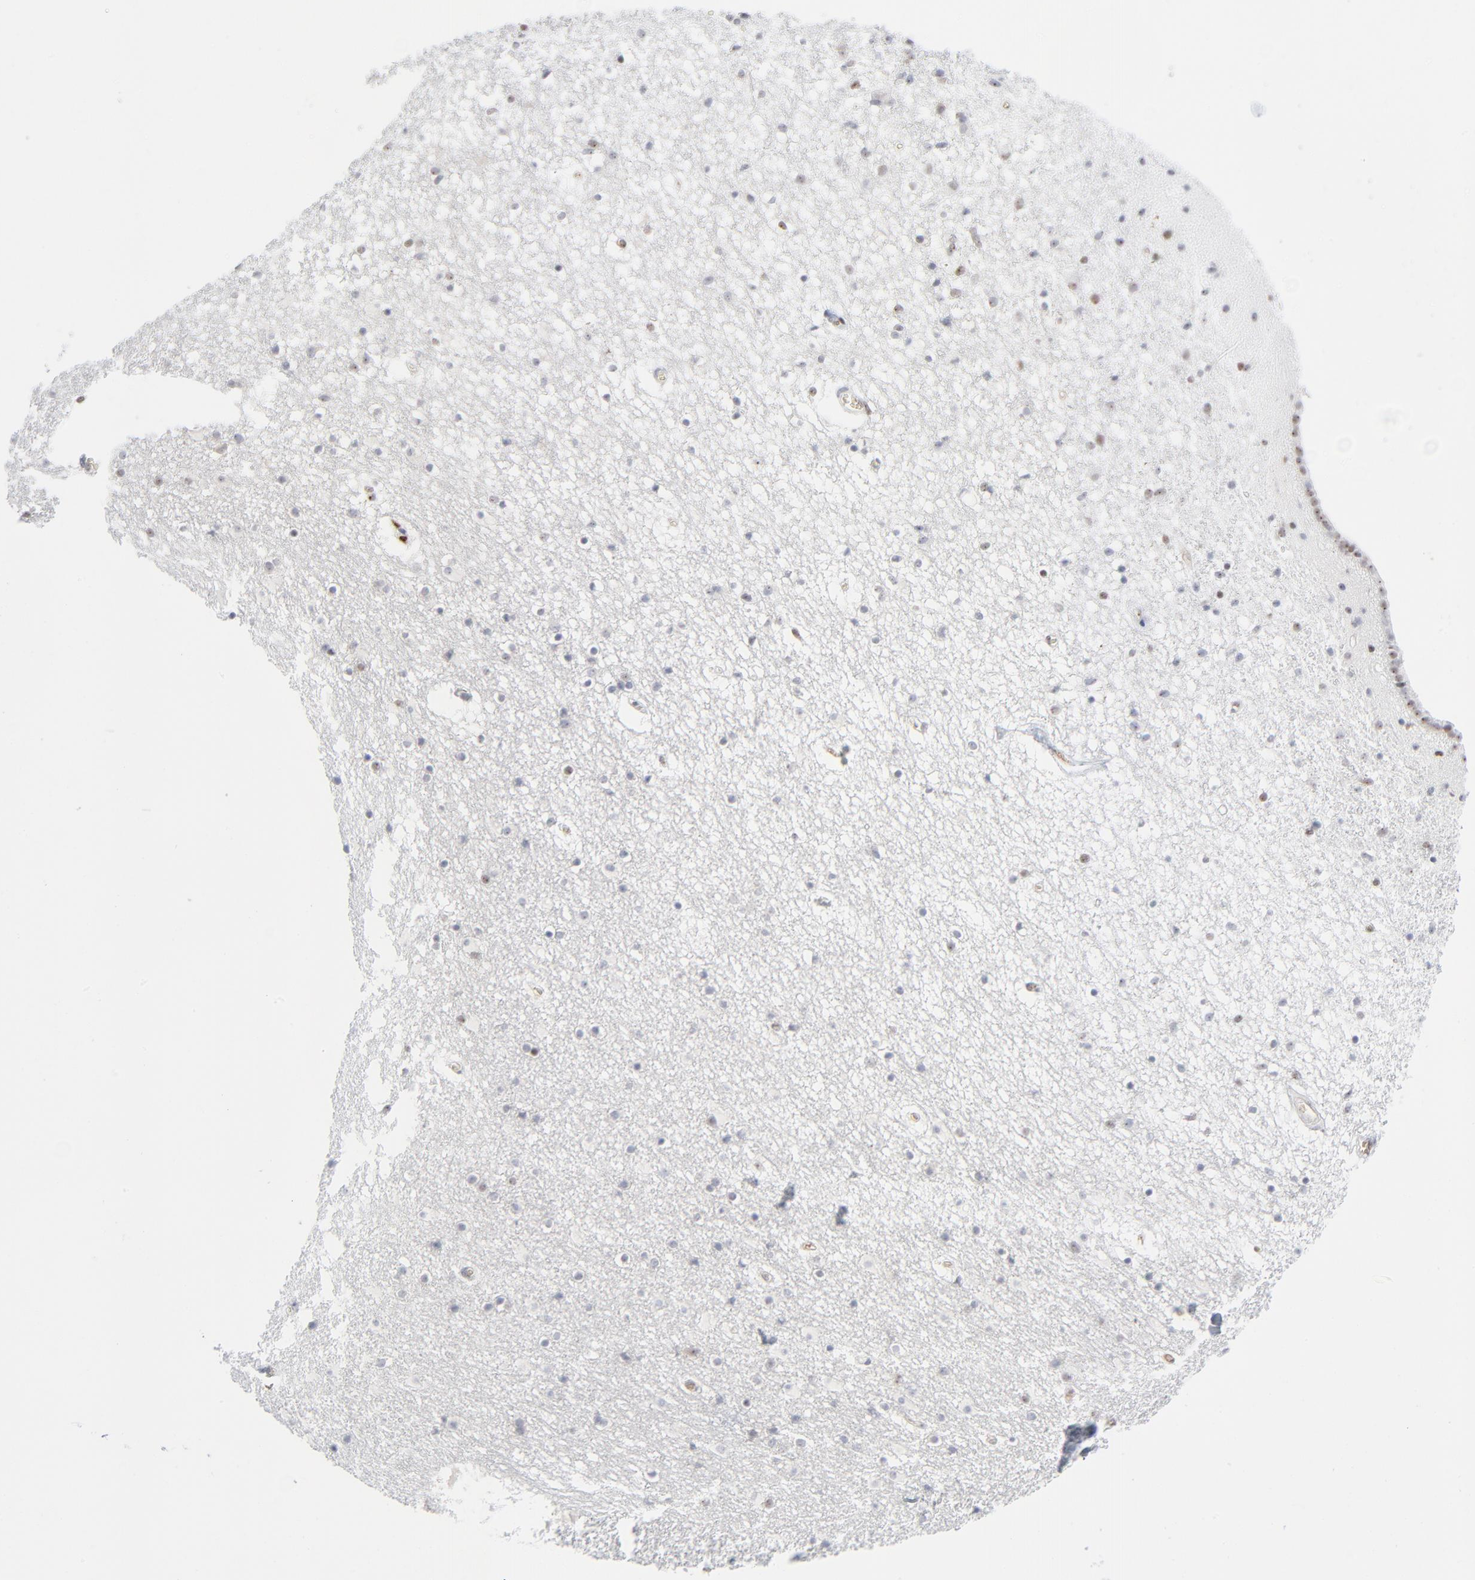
{"staining": {"intensity": "weak", "quantity": "<25%", "location": "nuclear"}, "tissue": "caudate", "cell_type": "Glial cells", "image_type": "normal", "snomed": [{"axis": "morphology", "description": "Normal tissue, NOS"}, {"axis": "topography", "description": "Lateral ventricle wall"}], "caption": "DAB immunohistochemical staining of benign human caudate exhibits no significant expression in glial cells.", "gene": "MPHOSPH6", "patient": {"sex": "male", "age": 45}}